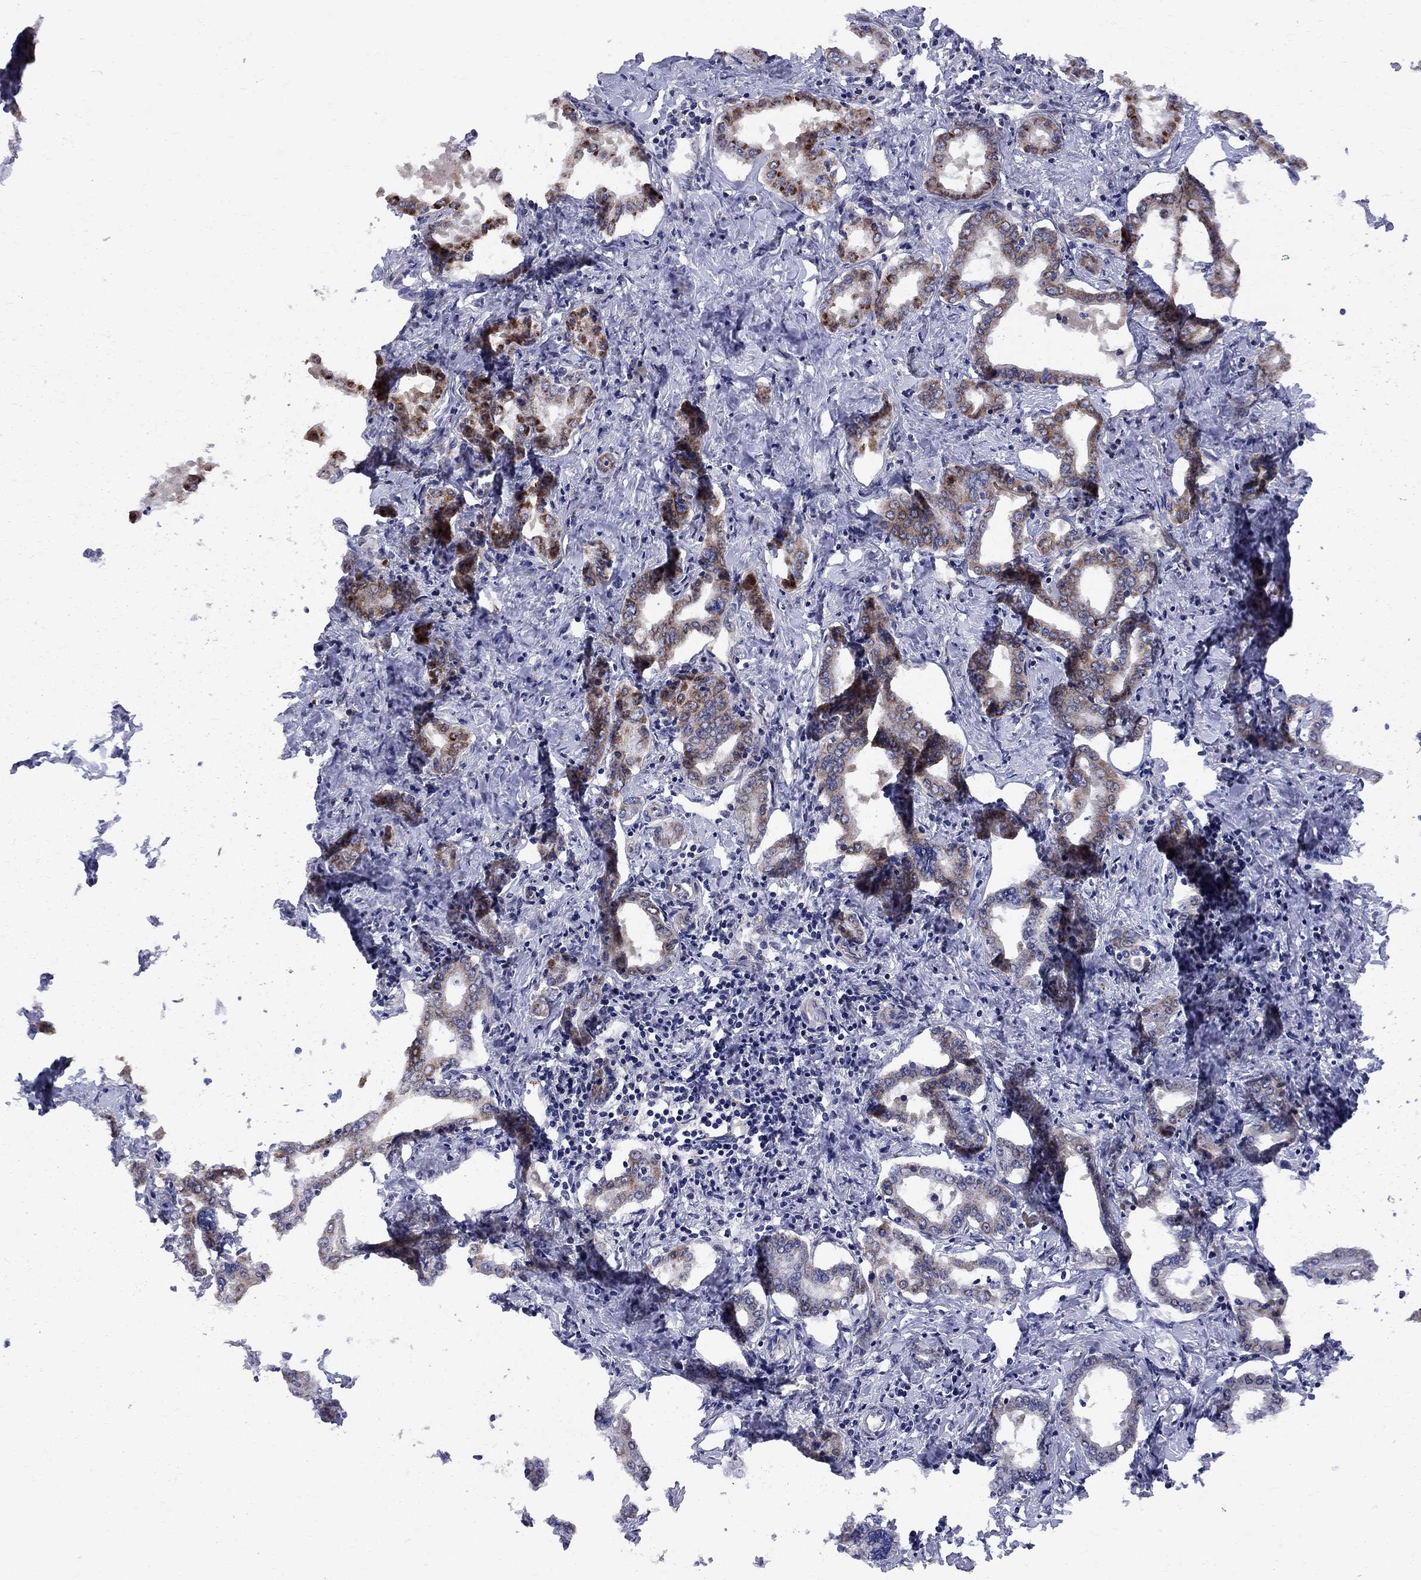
{"staining": {"intensity": "moderate", "quantity": "<25%", "location": "cytoplasmic/membranous"}, "tissue": "liver cancer", "cell_type": "Tumor cells", "image_type": "cancer", "snomed": [{"axis": "morphology", "description": "Cholangiocarcinoma"}, {"axis": "topography", "description": "Liver"}], "caption": "A brown stain labels moderate cytoplasmic/membranous staining of a protein in liver cancer (cholangiocarcinoma) tumor cells. (DAB (3,3'-diaminobenzidine) IHC, brown staining for protein, blue staining for nuclei).", "gene": "ELOB", "patient": {"sex": "female", "age": 47}}